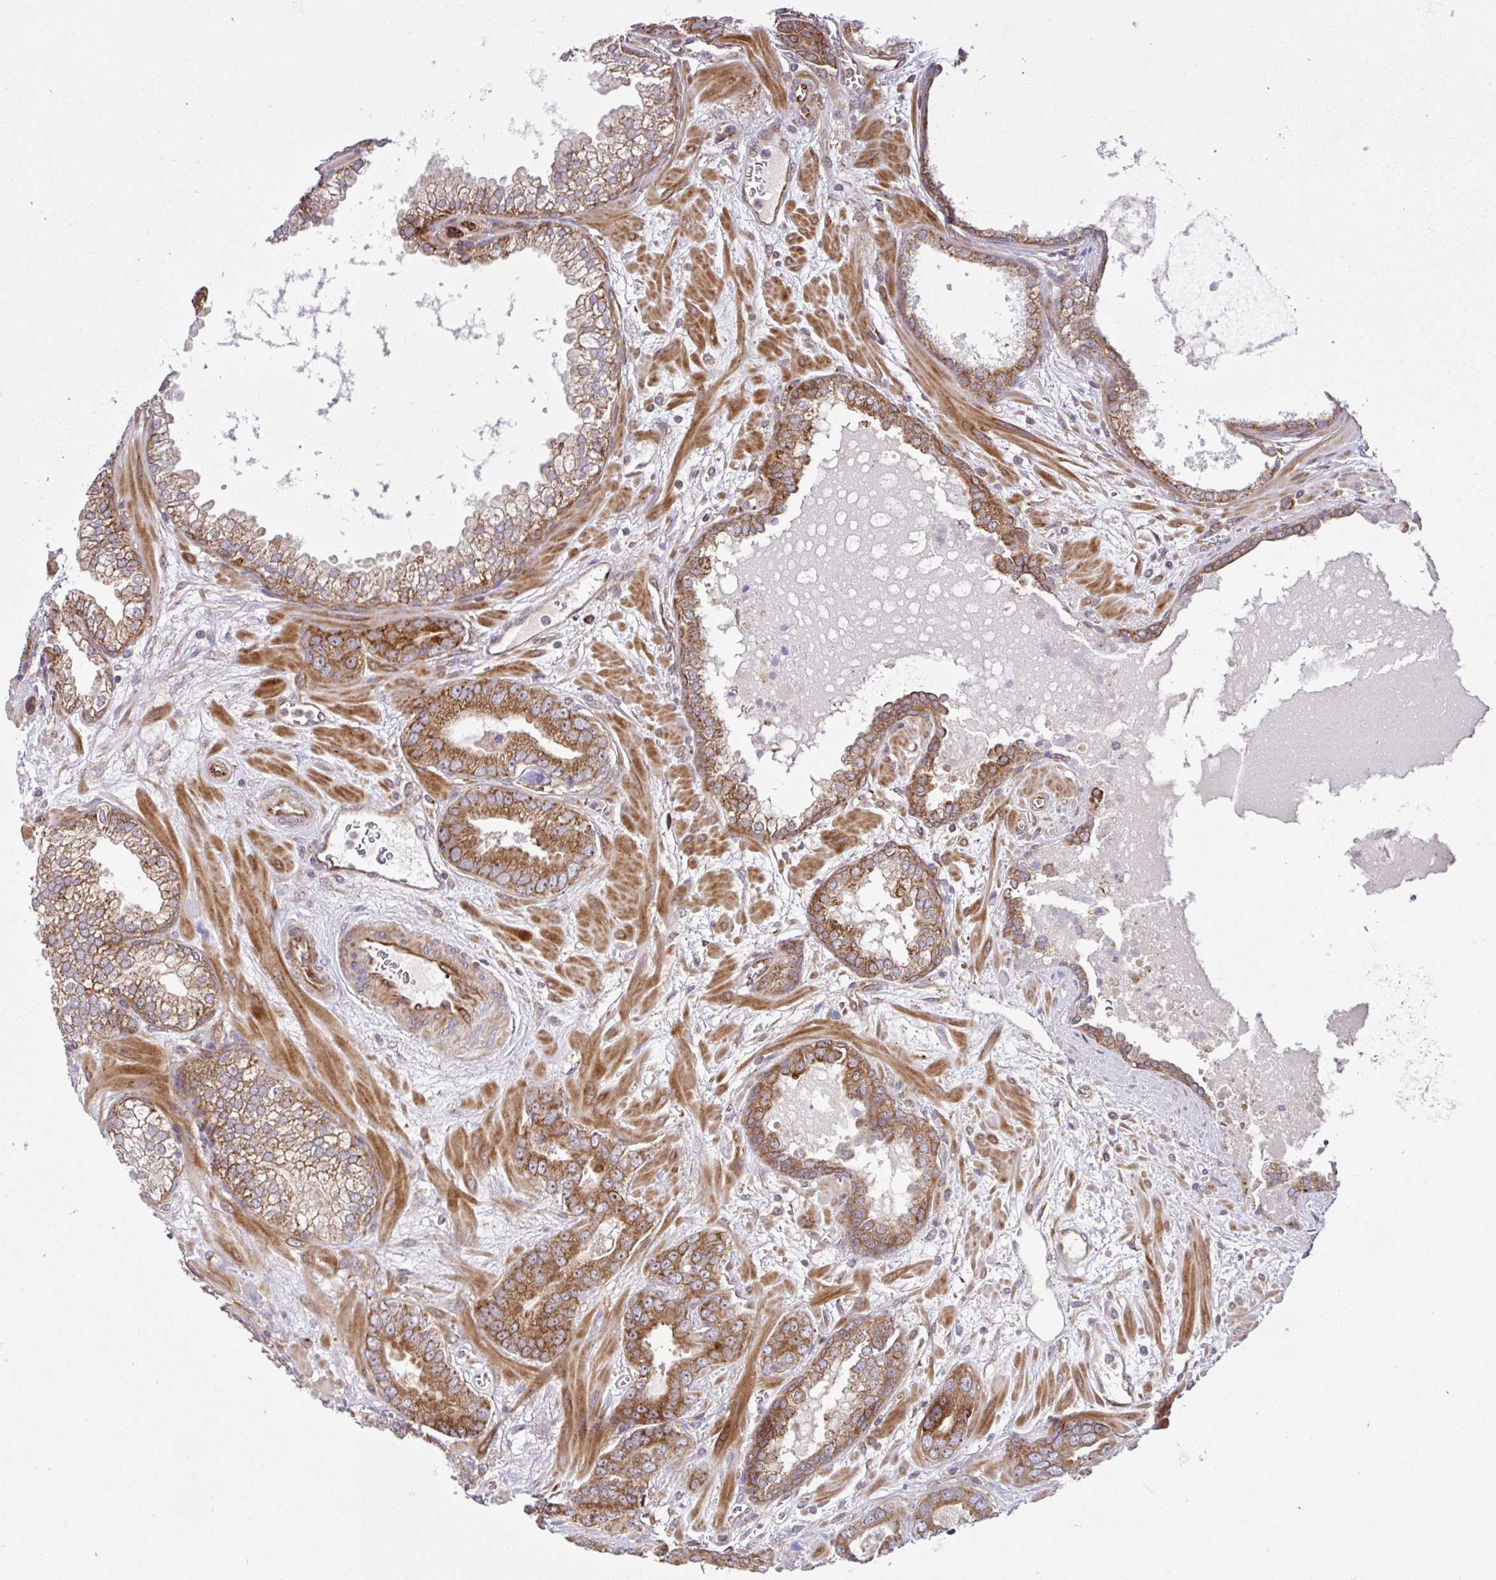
{"staining": {"intensity": "moderate", "quantity": ">75%", "location": "cytoplasmic/membranous"}, "tissue": "prostate cancer", "cell_type": "Tumor cells", "image_type": "cancer", "snomed": [{"axis": "morphology", "description": "Adenocarcinoma, Low grade"}, {"axis": "topography", "description": "Prostate"}], "caption": "Immunohistochemical staining of human prostate cancer (low-grade adenocarcinoma) reveals medium levels of moderate cytoplasmic/membranous protein positivity in about >75% of tumor cells.", "gene": "NTPCR", "patient": {"sex": "male", "age": 62}}